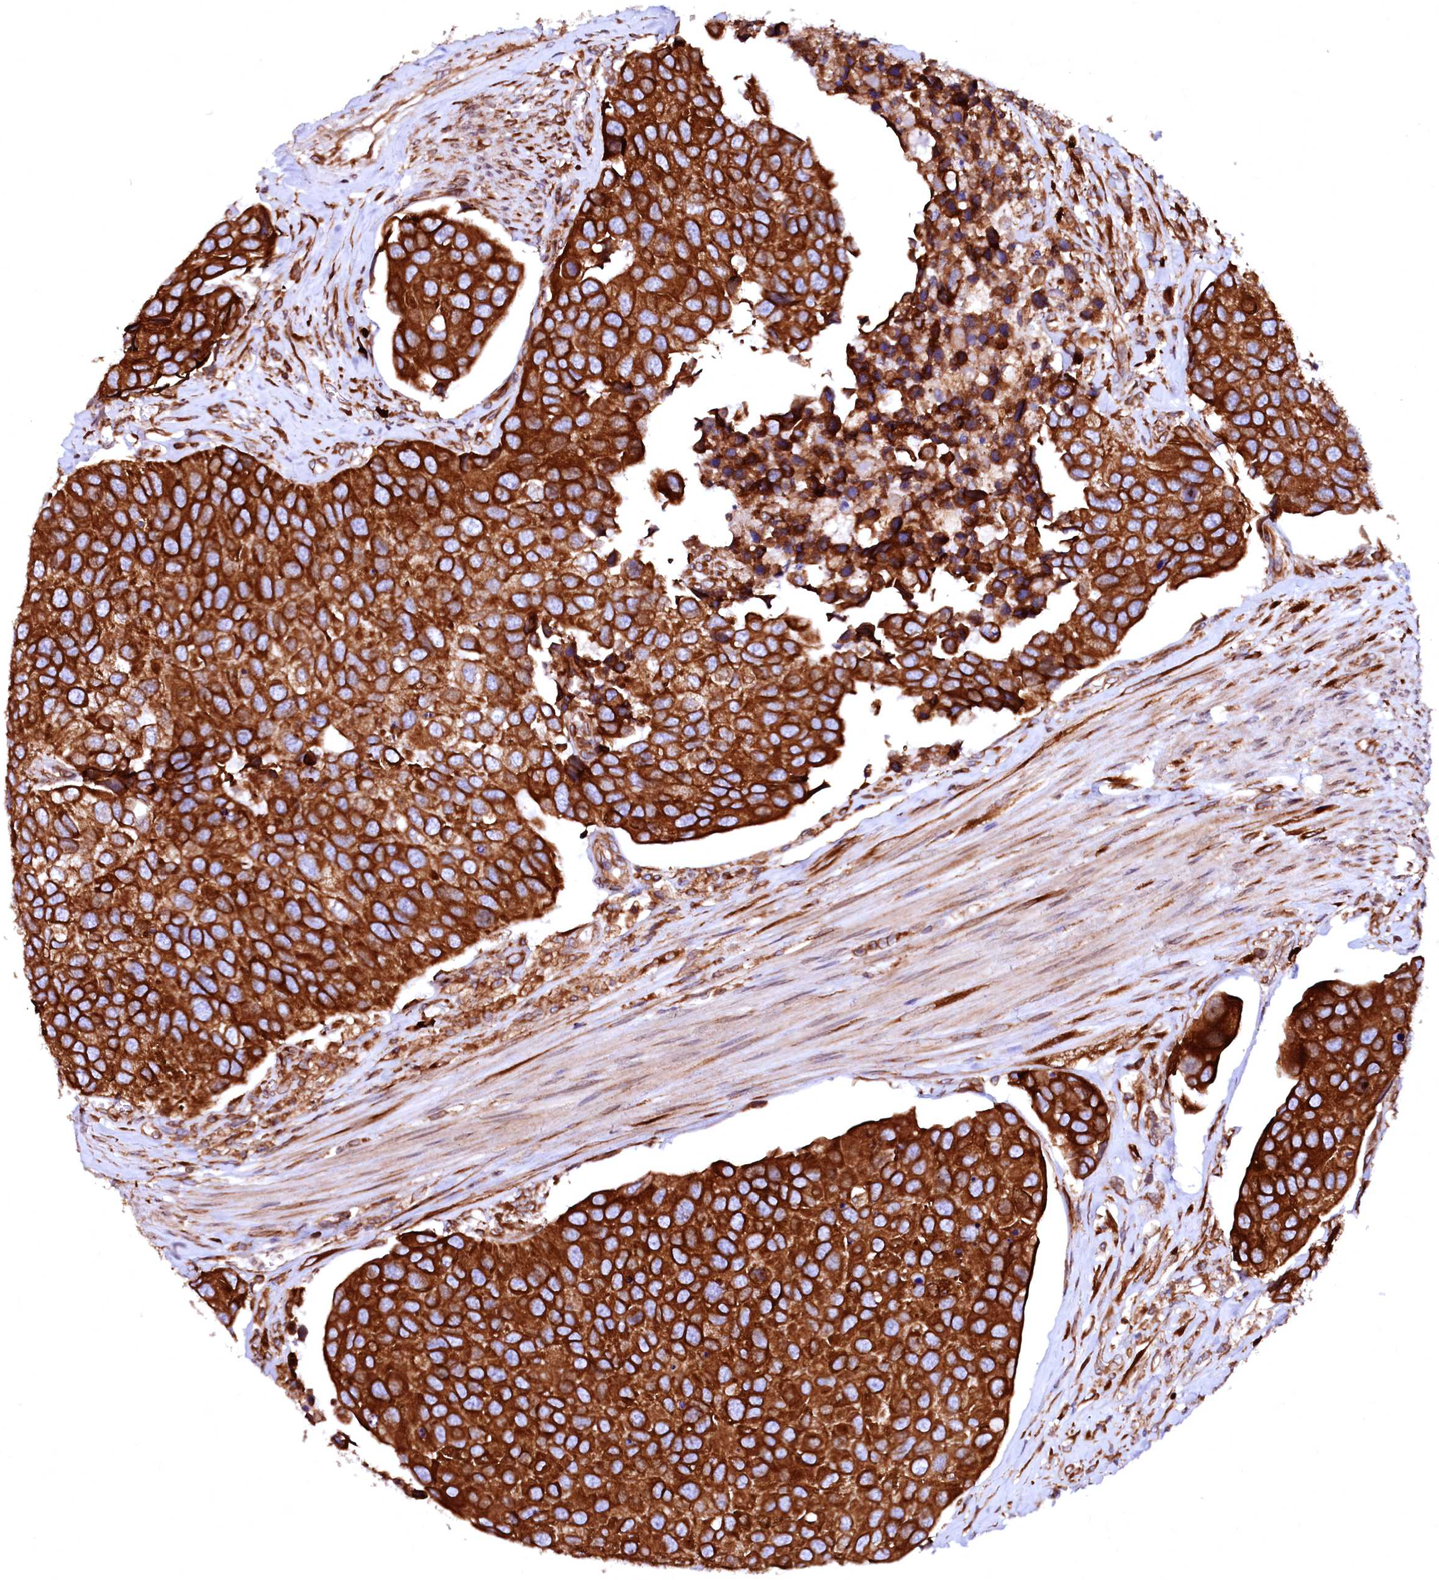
{"staining": {"intensity": "strong", "quantity": ">75%", "location": "cytoplasmic/membranous"}, "tissue": "urothelial cancer", "cell_type": "Tumor cells", "image_type": "cancer", "snomed": [{"axis": "morphology", "description": "Urothelial carcinoma, High grade"}, {"axis": "topography", "description": "Urinary bladder"}], "caption": "High-grade urothelial carcinoma stained with DAB immunohistochemistry (IHC) exhibits high levels of strong cytoplasmic/membranous staining in about >75% of tumor cells. (Brightfield microscopy of DAB IHC at high magnification).", "gene": "DERL1", "patient": {"sex": "male", "age": 74}}